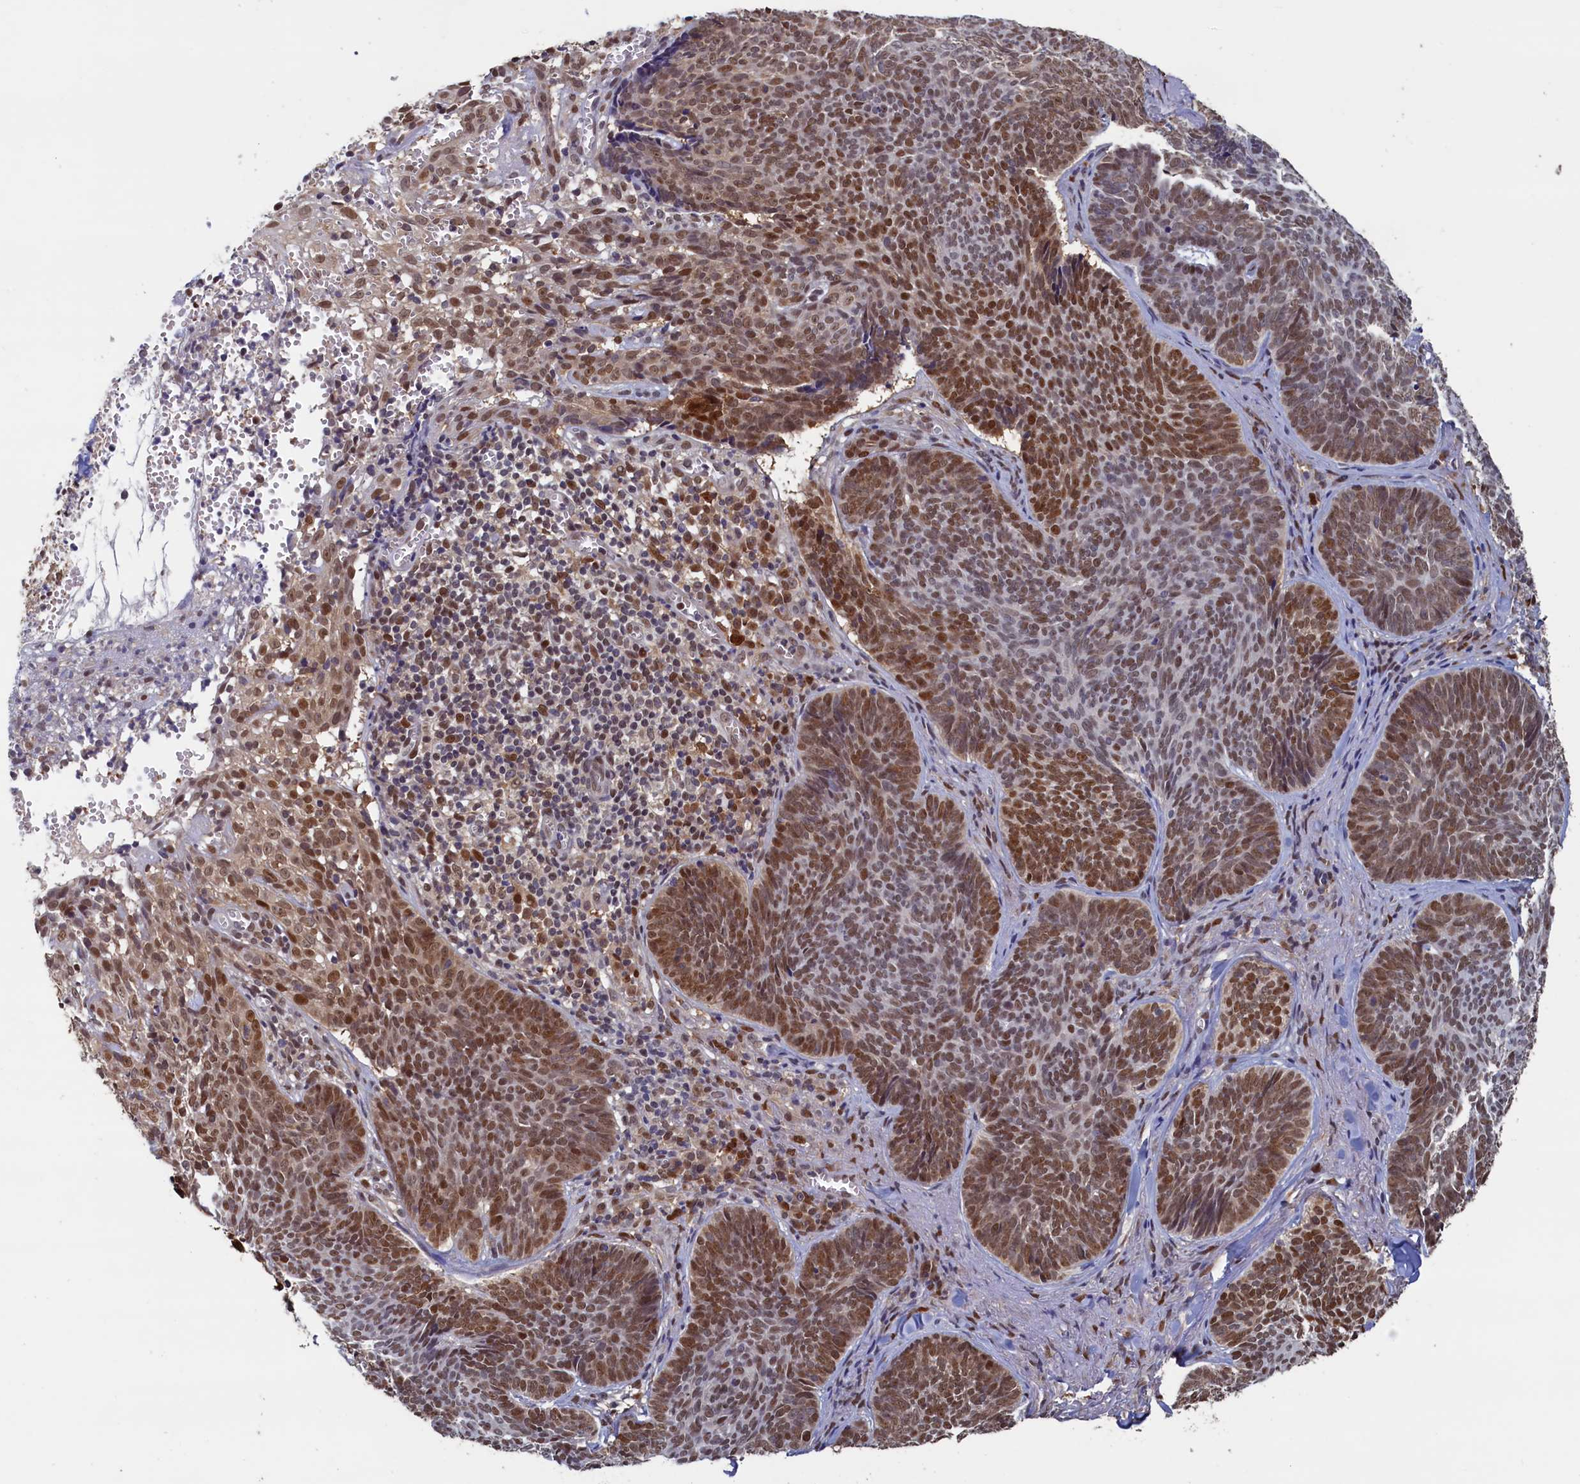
{"staining": {"intensity": "moderate", "quantity": ">75%", "location": "nuclear"}, "tissue": "skin cancer", "cell_type": "Tumor cells", "image_type": "cancer", "snomed": [{"axis": "morphology", "description": "Basal cell carcinoma"}, {"axis": "topography", "description": "Skin"}], "caption": "DAB (3,3'-diaminobenzidine) immunohistochemical staining of skin cancer (basal cell carcinoma) demonstrates moderate nuclear protein positivity in about >75% of tumor cells. The protein is shown in brown color, while the nuclei are stained blue.", "gene": "AHCY", "patient": {"sex": "female", "age": 74}}